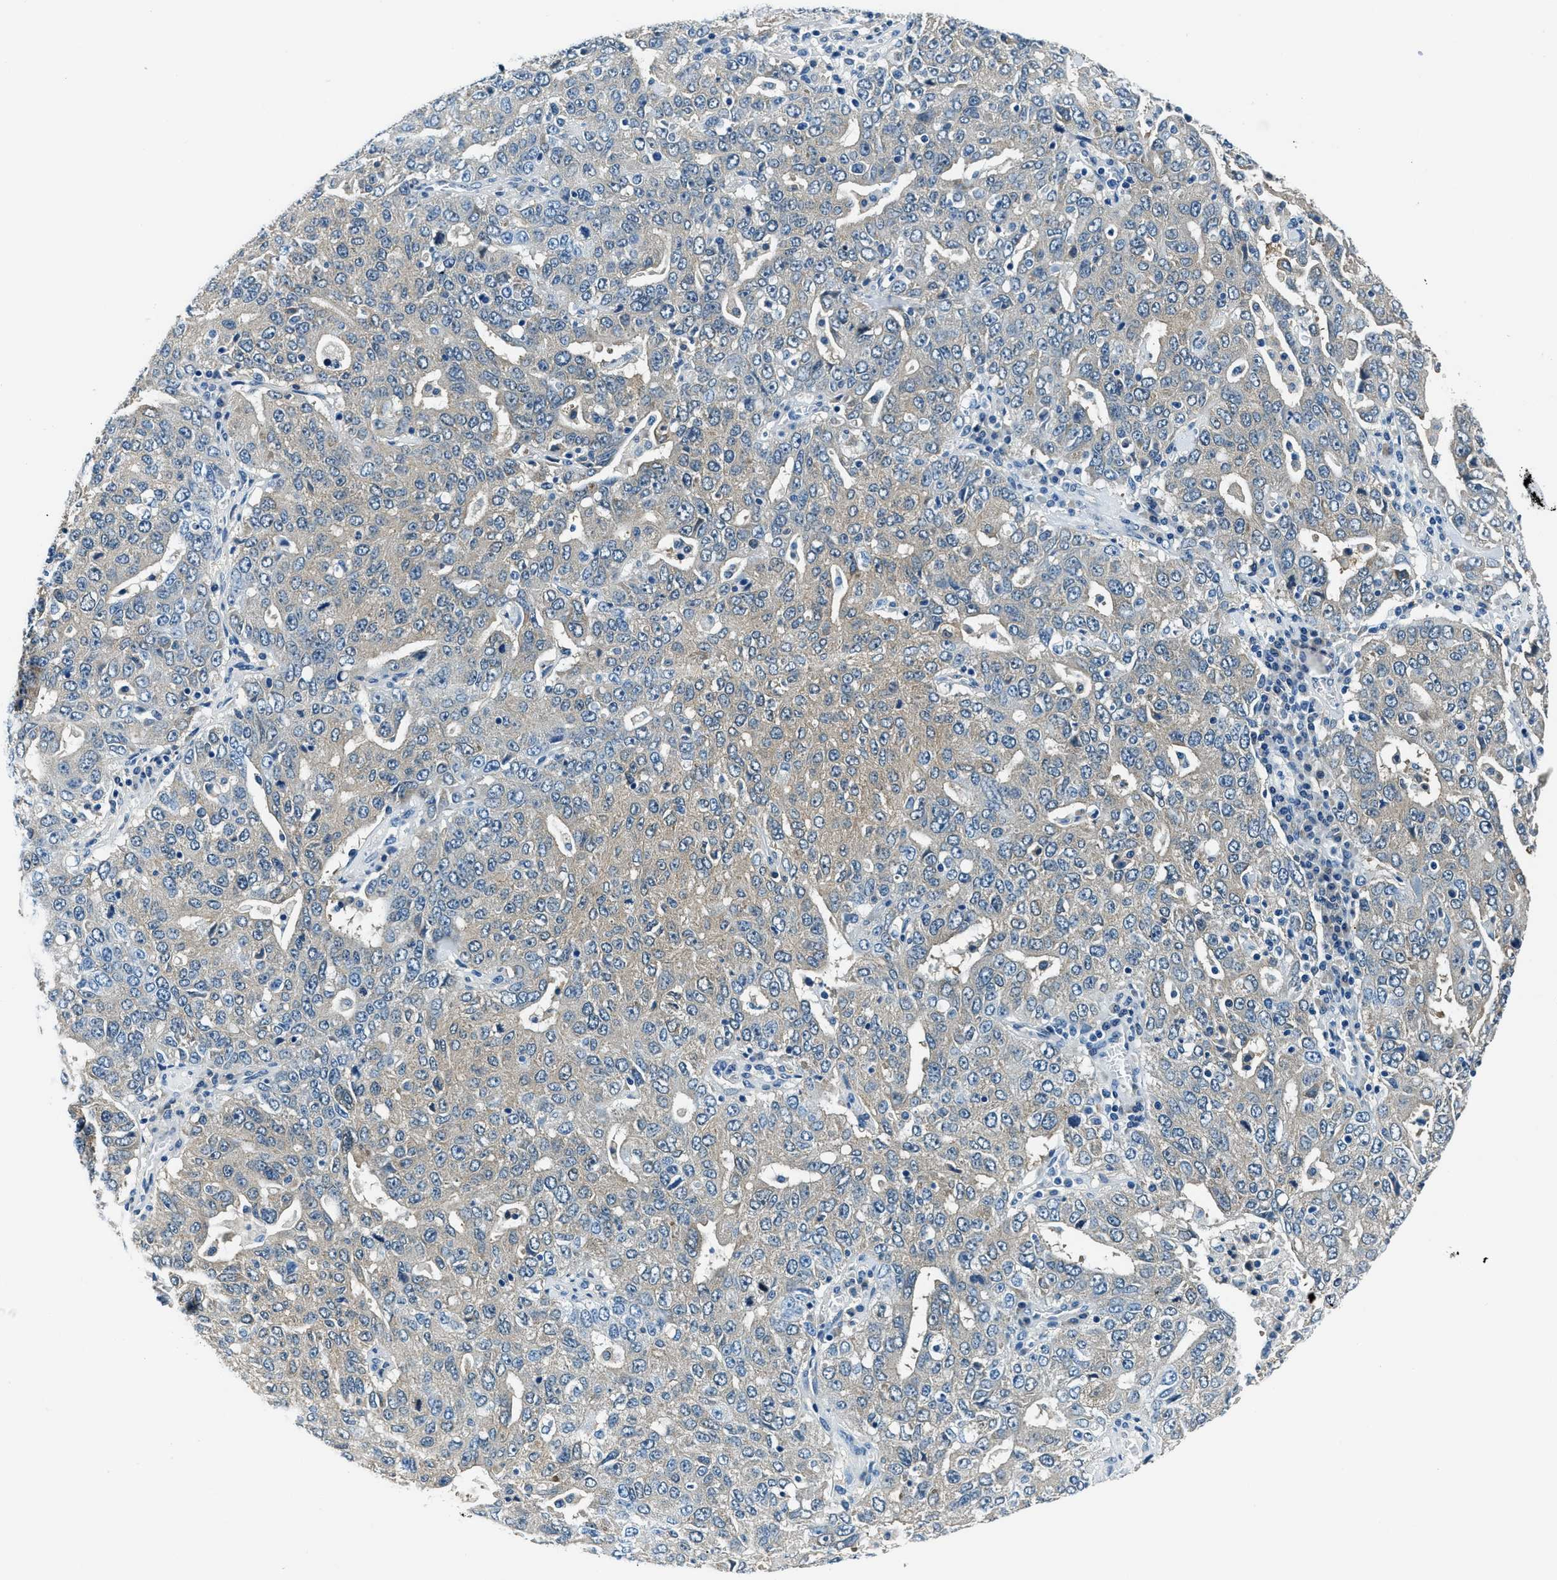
{"staining": {"intensity": "weak", "quantity": "25%-75%", "location": "cytoplasmic/membranous"}, "tissue": "ovarian cancer", "cell_type": "Tumor cells", "image_type": "cancer", "snomed": [{"axis": "morphology", "description": "Carcinoma, endometroid"}, {"axis": "topography", "description": "Ovary"}], "caption": "The photomicrograph displays a brown stain indicating the presence of a protein in the cytoplasmic/membranous of tumor cells in ovarian cancer.", "gene": "TWF1", "patient": {"sex": "female", "age": 62}}